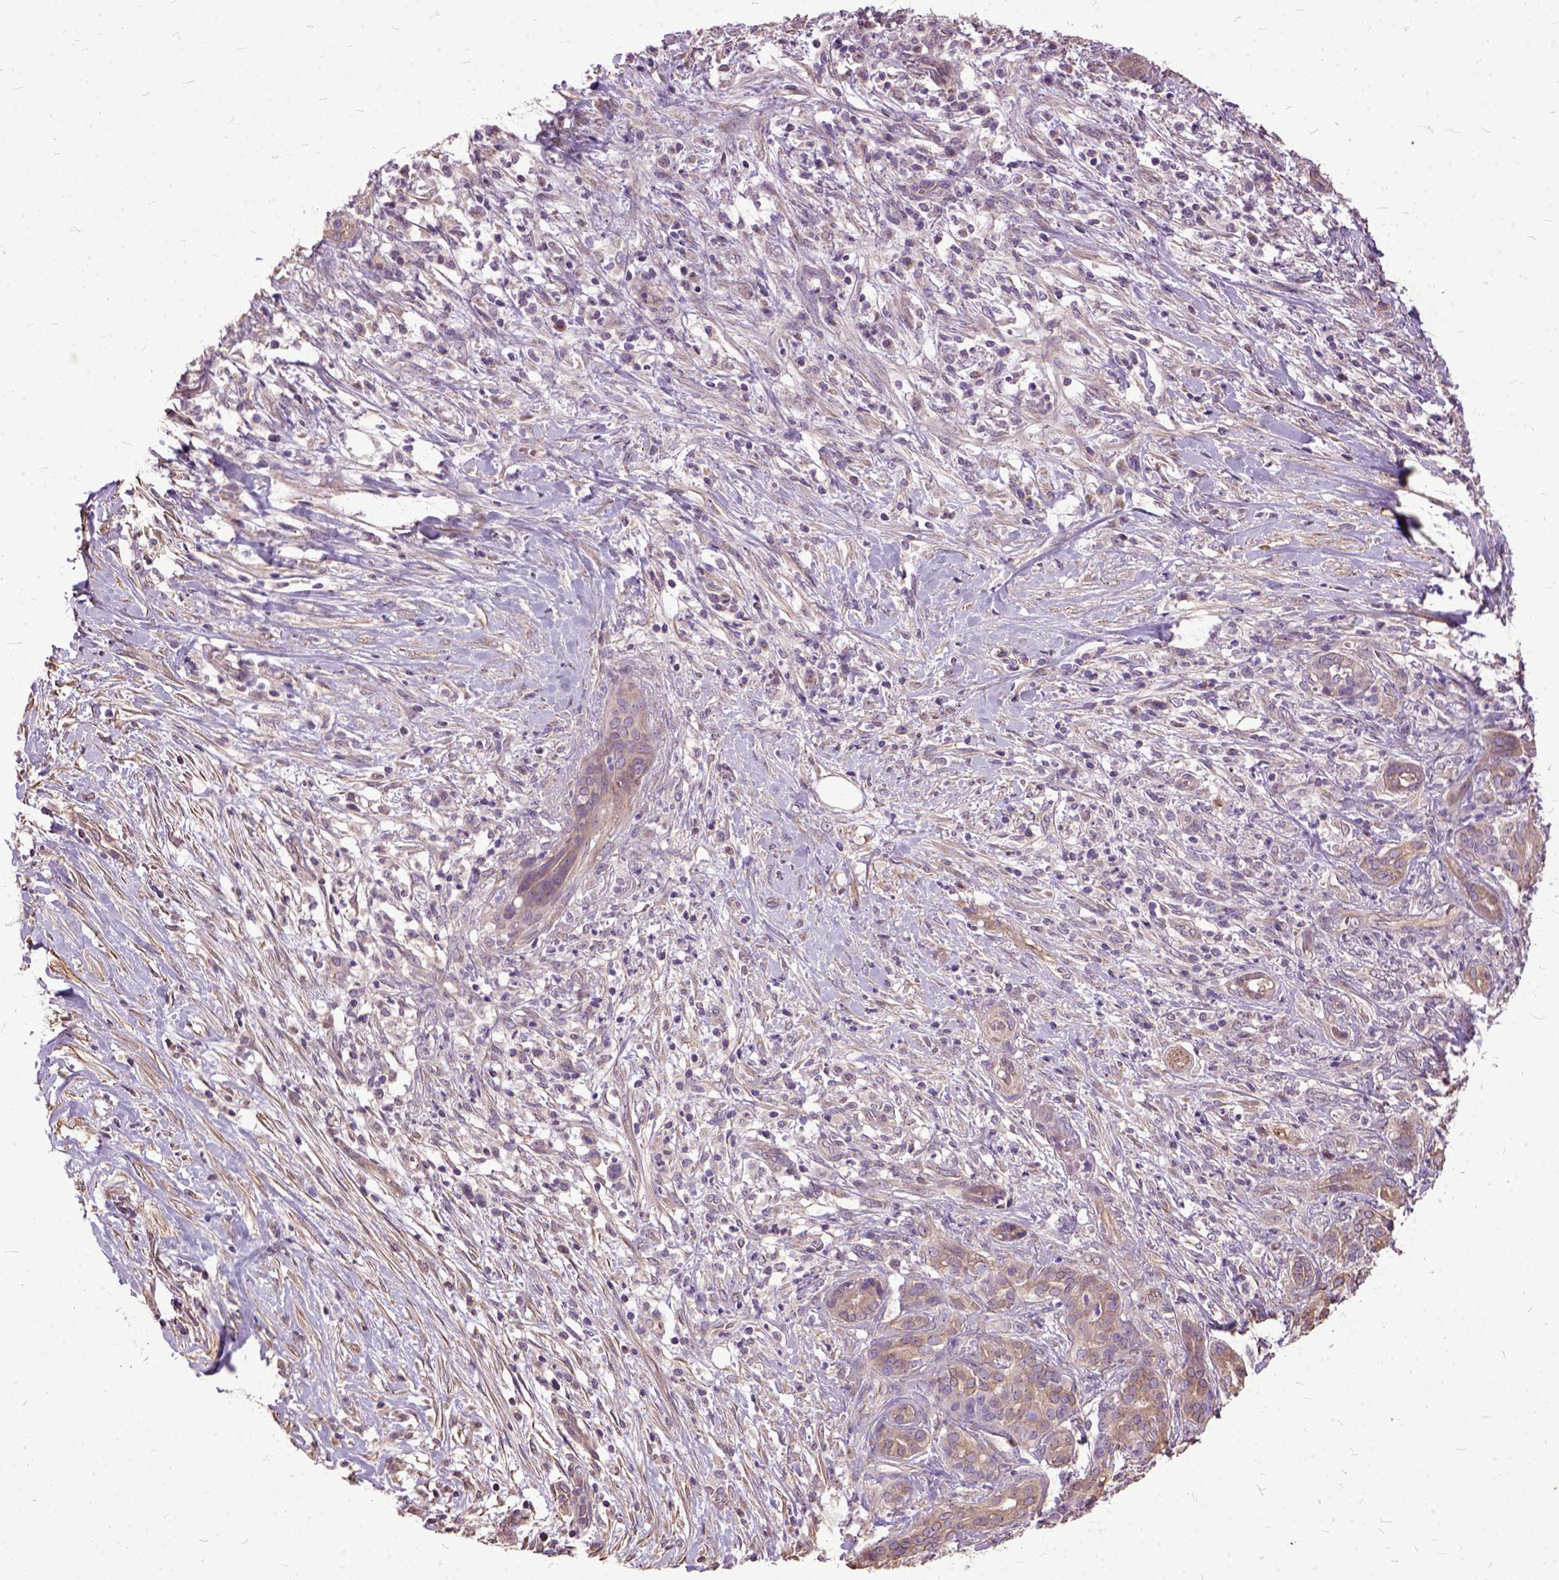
{"staining": {"intensity": "weak", "quantity": ">75%", "location": "cytoplasmic/membranous"}, "tissue": "pancreatic cancer", "cell_type": "Tumor cells", "image_type": "cancer", "snomed": [{"axis": "morphology", "description": "Normal tissue, NOS"}, {"axis": "morphology", "description": "Inflammation, NOS"}, {"axis": "morphology", "description": "Adenocarcinoma, NOS"}, {"axis": "topography", "description": "Pancreas"}], "caption": "Immunohistochemical staining of pancreatic cancer shows weak cytoplasmic/membranous protein expression in approximately >75% of tumor cells.", "gene": "AREG", "patient": {"sex": "male", "age": 57}}